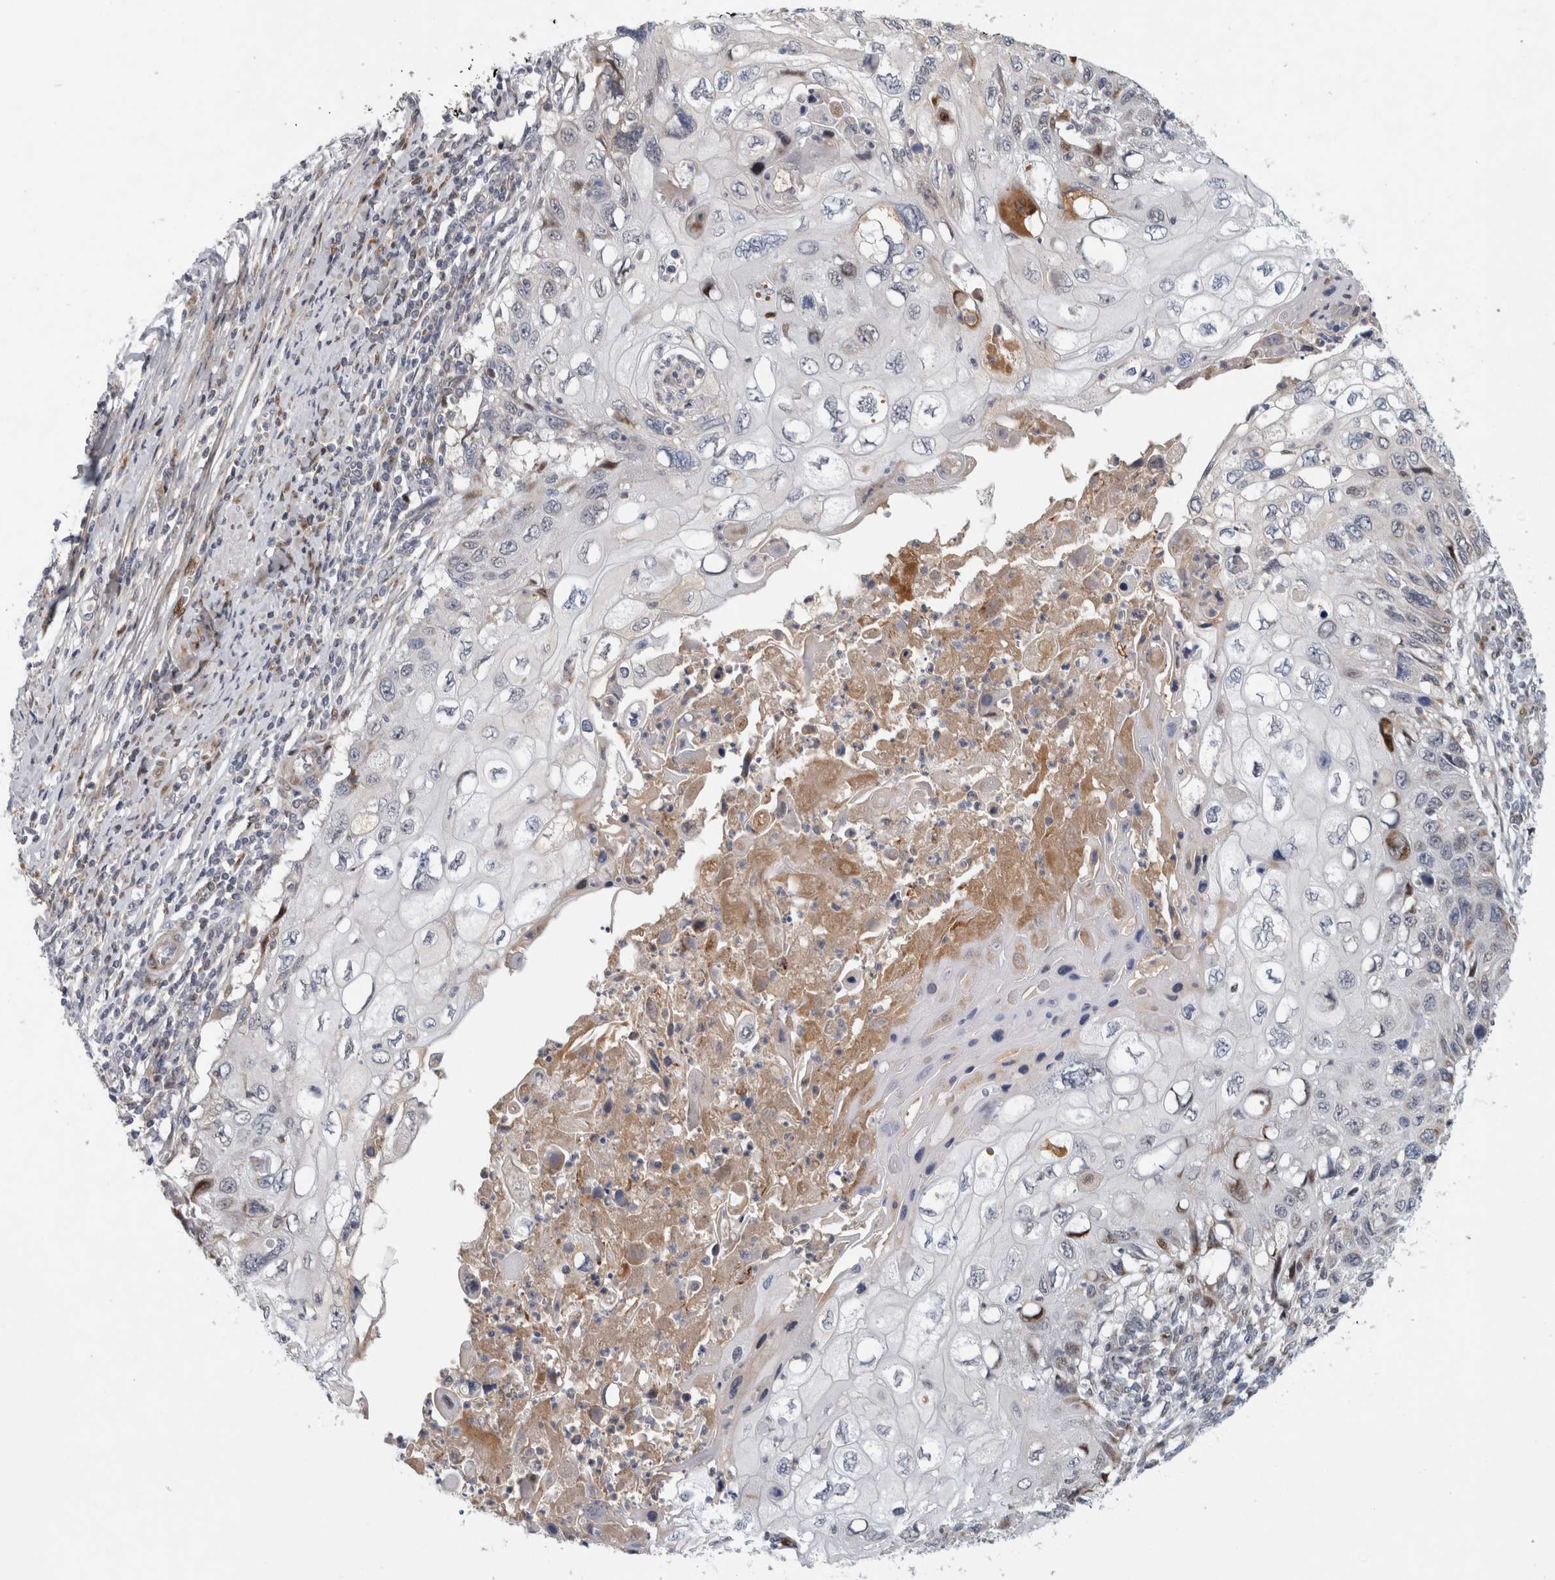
{"staining": {"intensity": "negative", "quantity": "none", "location": "none"}, "tissue": "cervical cancer", "cell_type": "Tumor cells", "image_type": "cancer", "snomed": [{"axis": "morphology", "description": "Squamous cell carcinoma, NOS"}, {"axis": "topography", "description": "Cervix"}], "caption": "The histopathology image exhibits no staining of tumor cells in cervical cancer (squamous cell carcinoma).", "gene": "RBM48", "patient": {"sex": "female", "age": 70}}